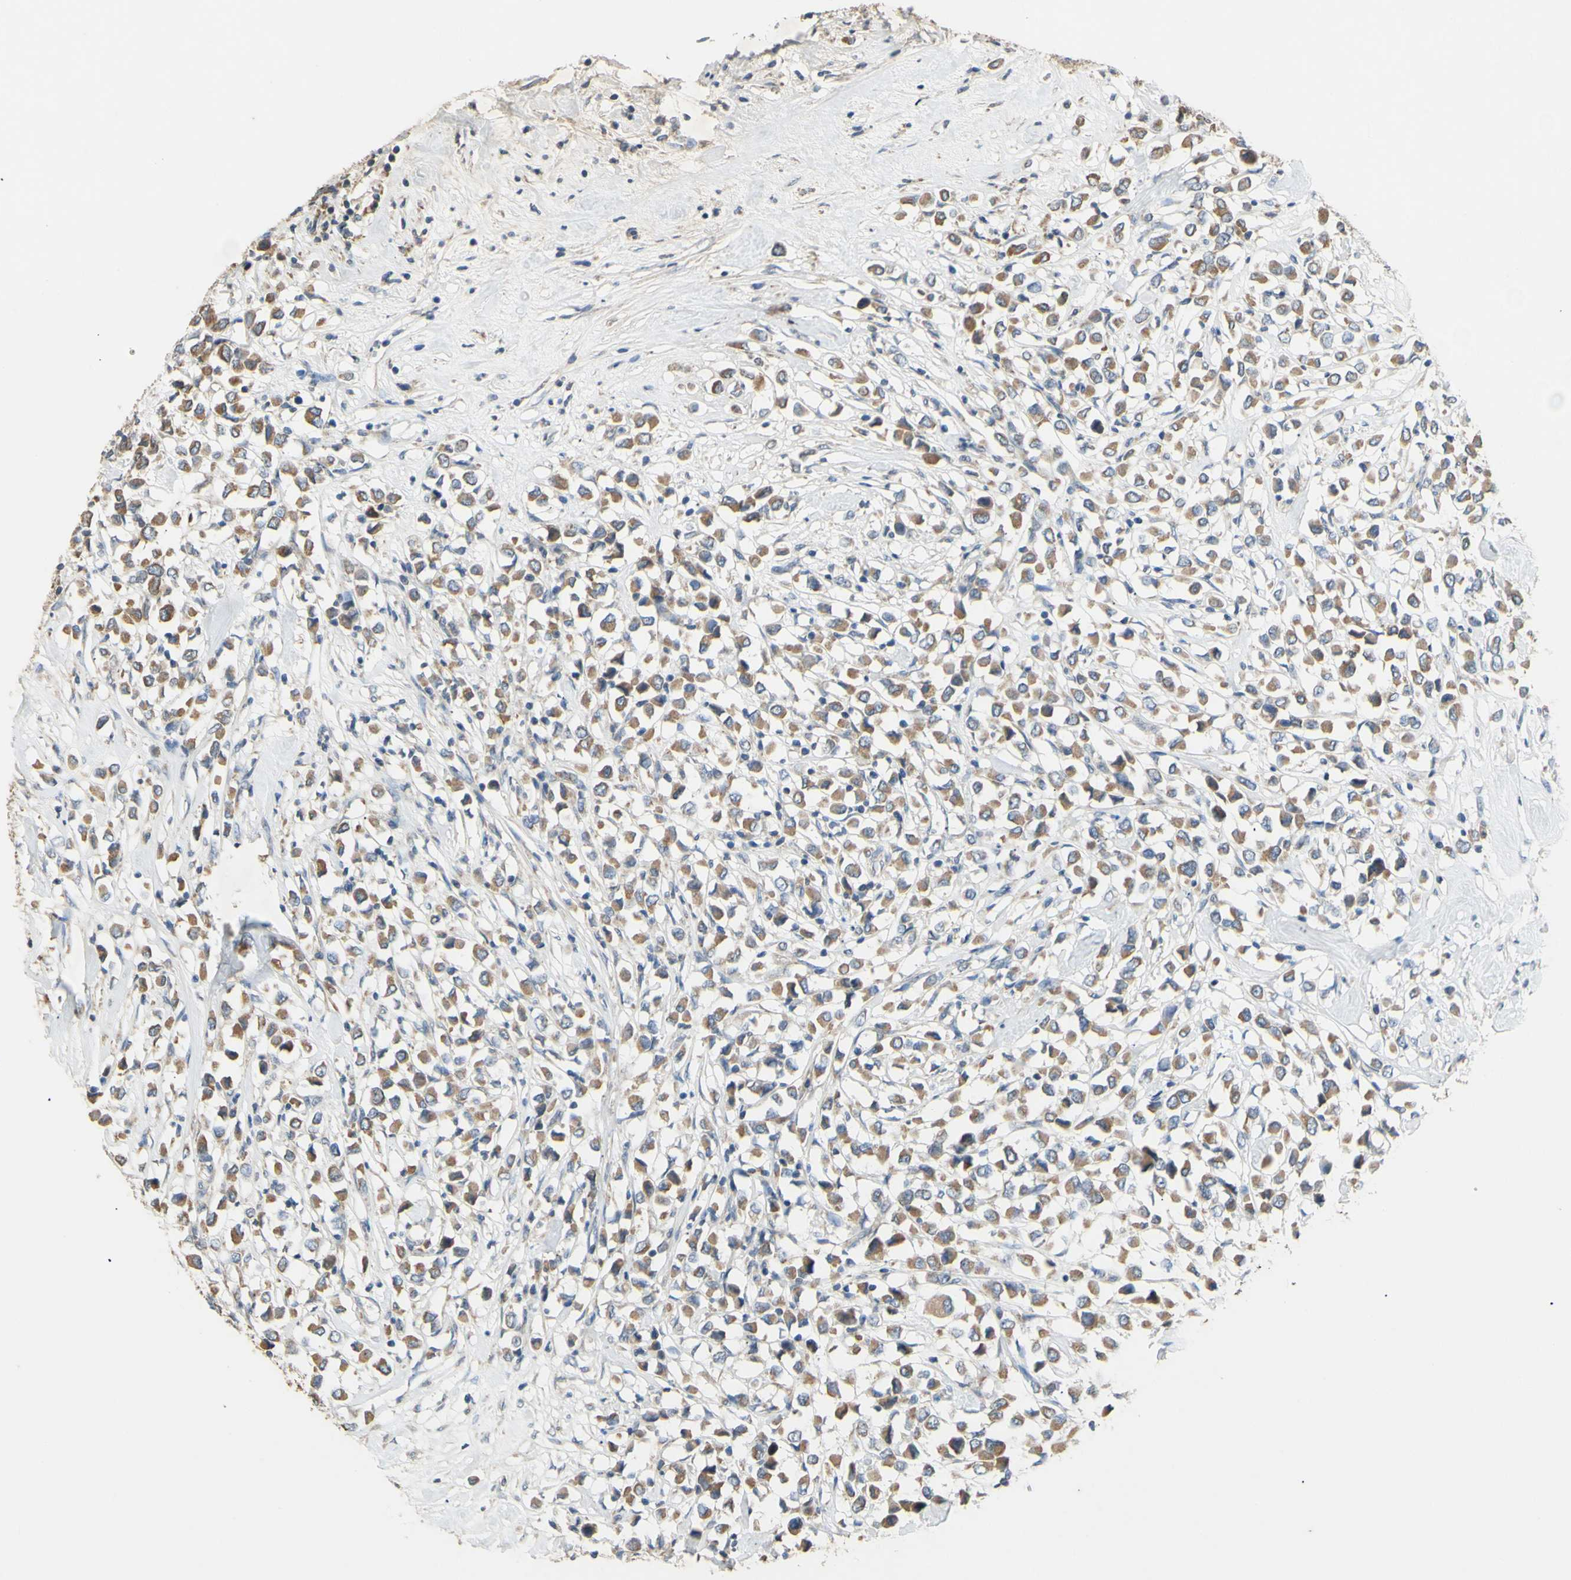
{"staining": {"intensity": "moderate", "quantity": ">75%", "location": "cytoplasmic/membranous"}, "tissue": "breast cancer", "cell_type": "Tumor cells", "image_type": "cancer", "snomed": [{"axis": "morphology", "description": "Duct carcinoma"}, {"axis": "topography", "description": "Breast"}], "caption": "Human breast cancer (infiltrating ductal carcinoma) stained with a protein marker shows moderate staining in tumor cells.", "gene": "PTGIS", "patient": {"sex": "female", "age": 61}}